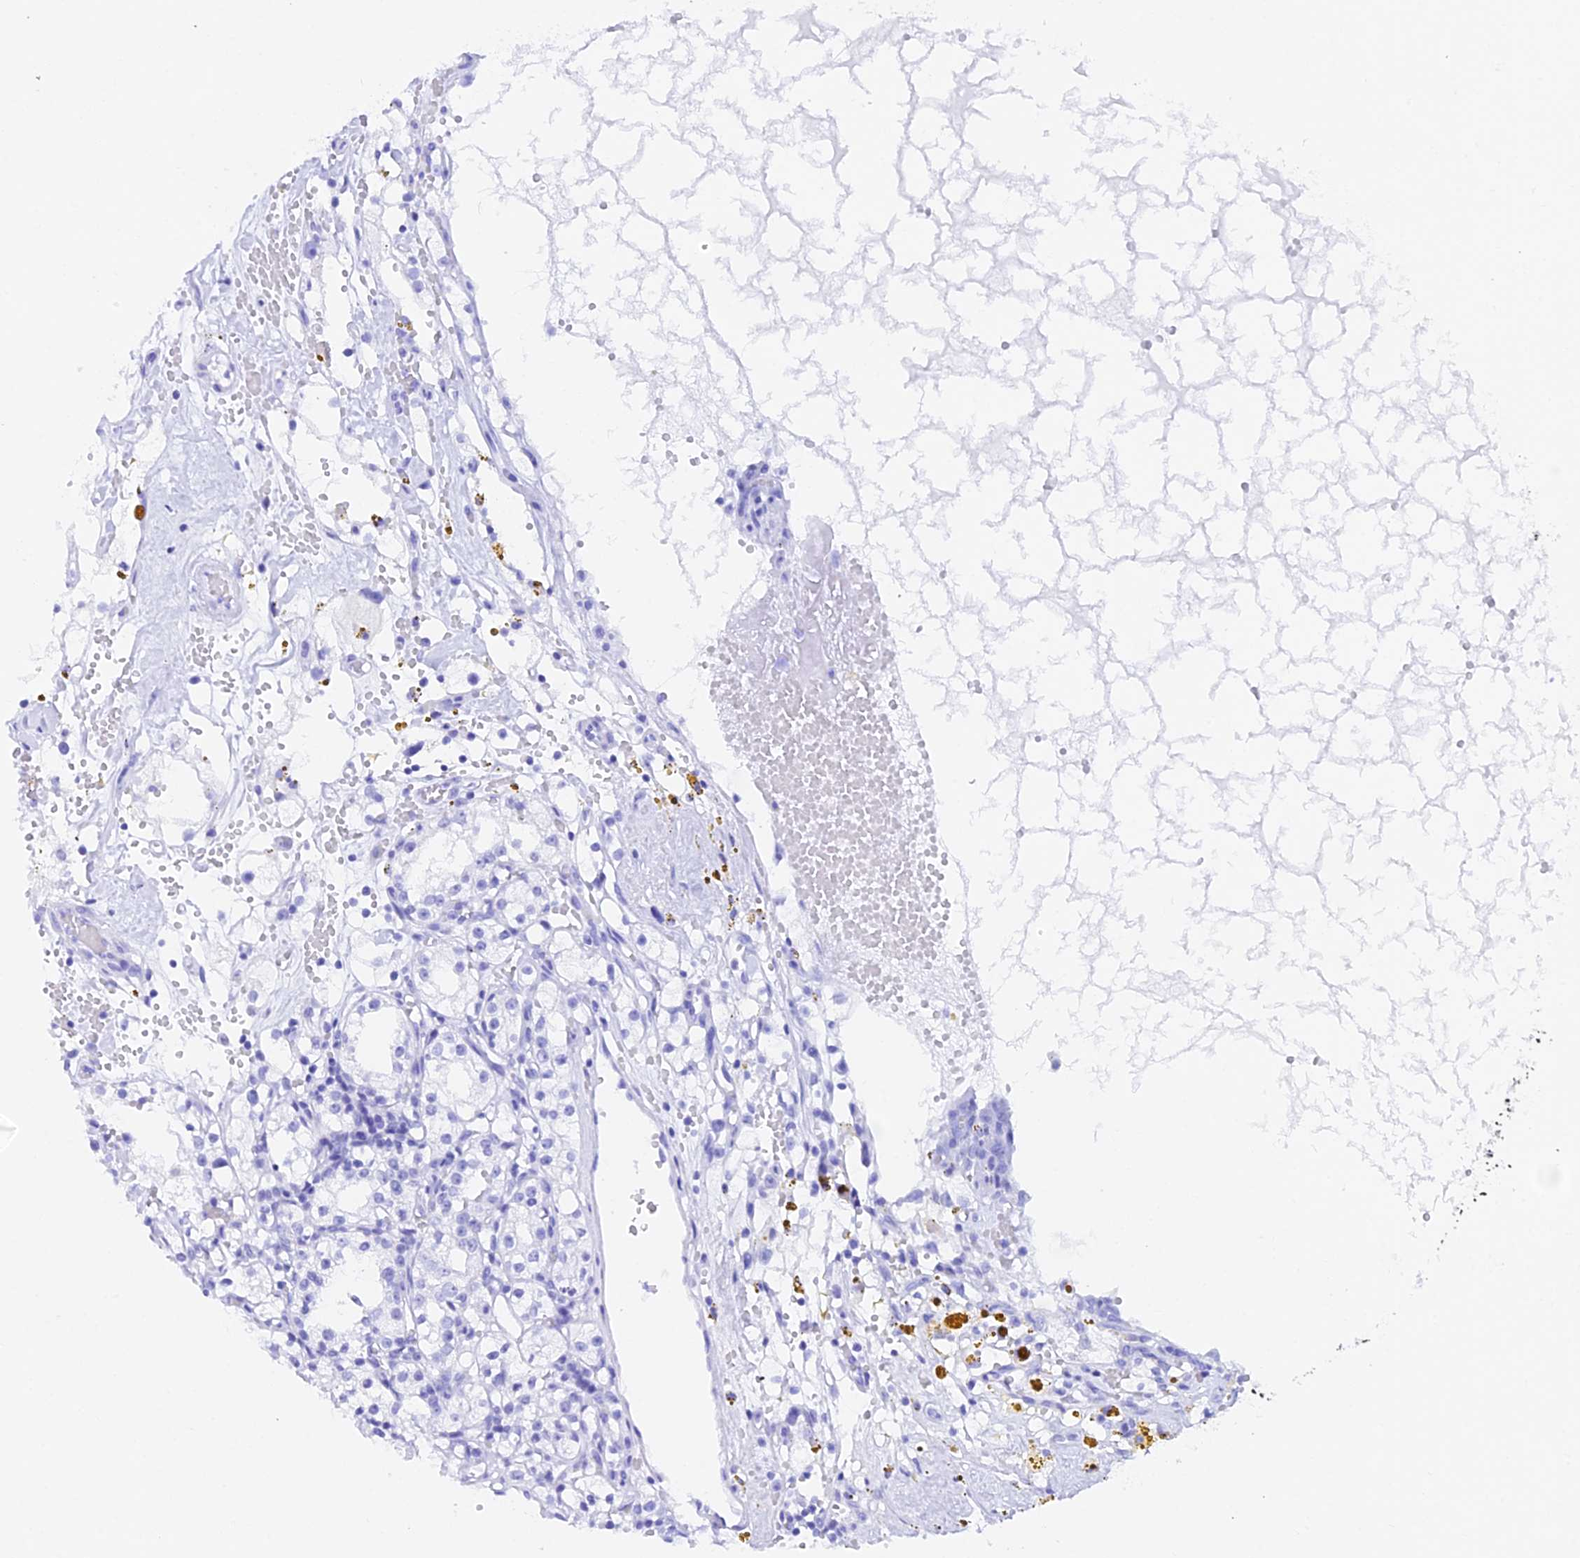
{"staining": {"intensity": "negative", "quantity": "none", "location": "none"}, "tissue": "renal cancer", "cell_type": "Tumor cells", "image_type": "cancer", "snomed": [{"axis": "morphology", "description": "Adenocarcinoma, NOS"}, {"axis": "topography", "description": "Kidney"}], "caption": "Protein analysis of renal adenocarcinoma reveals no significant positivity in tumor cells. (Immunohistochemistry (ihc), brightfield microscopy, high magnification).", "gene": "CDNF", "patient": {"sex": "male", "age": 56}}